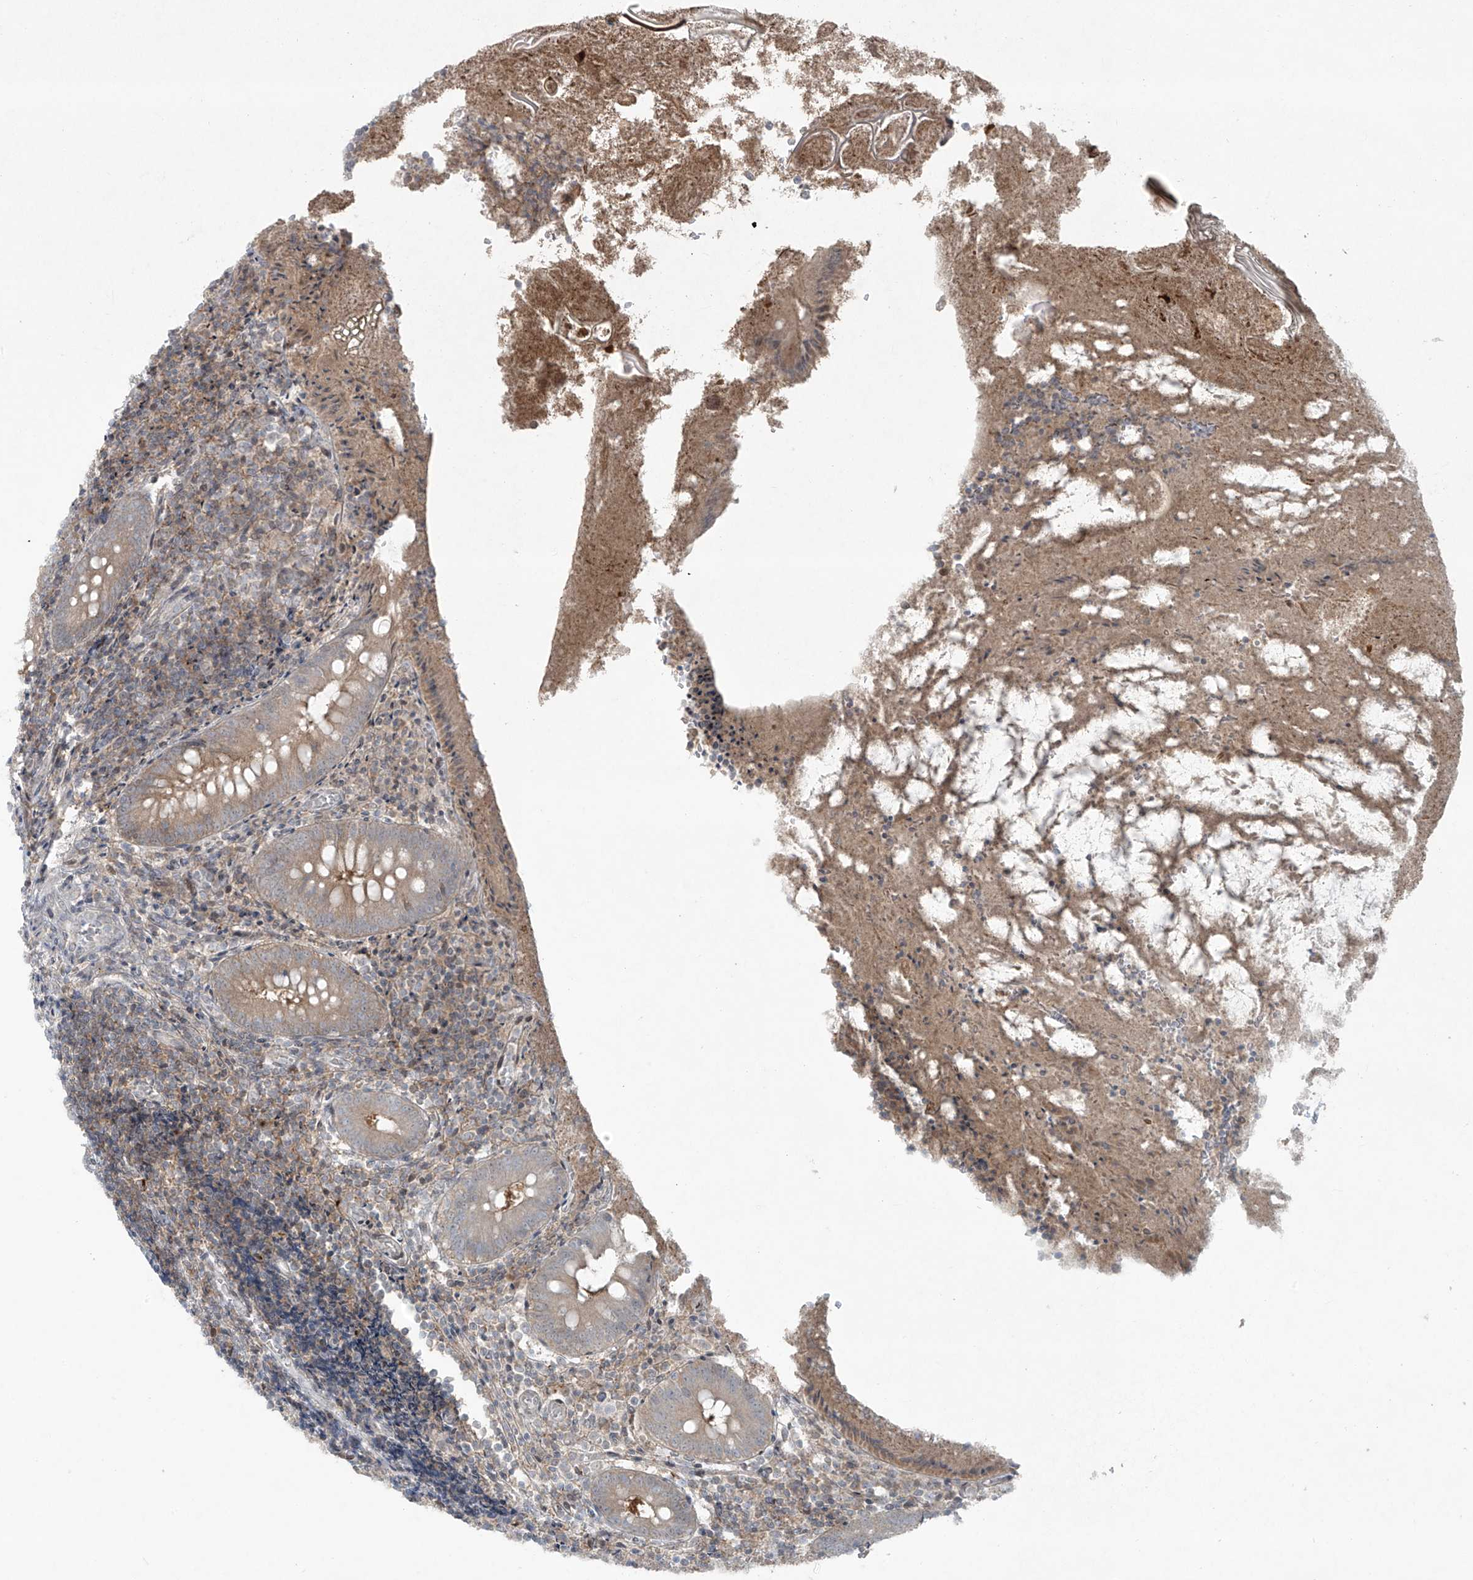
{"staining": {"intensity": "moderate", "quantity": ">75%", "location": "cytoplasmic/membranous"}, "tissue": "appendix", "cell_type": "Glandular cells", "image_type": "normal", "snomed": [{"axis": "morphology", "description": "Normal tissue, NOS"}, {"axis": "topography", "description": "Appendix"}], "caption": "Immunohistochemical staining of normal human appendix exhibits medium levels of moderate cytoplasmic/membranous positivity in about >75% of glandular cells. (brown staining indicates protein expression, while blue staining denotes nuclei).", "gene": "PPAT", "patient": {"sex": "female", "age": 17}}